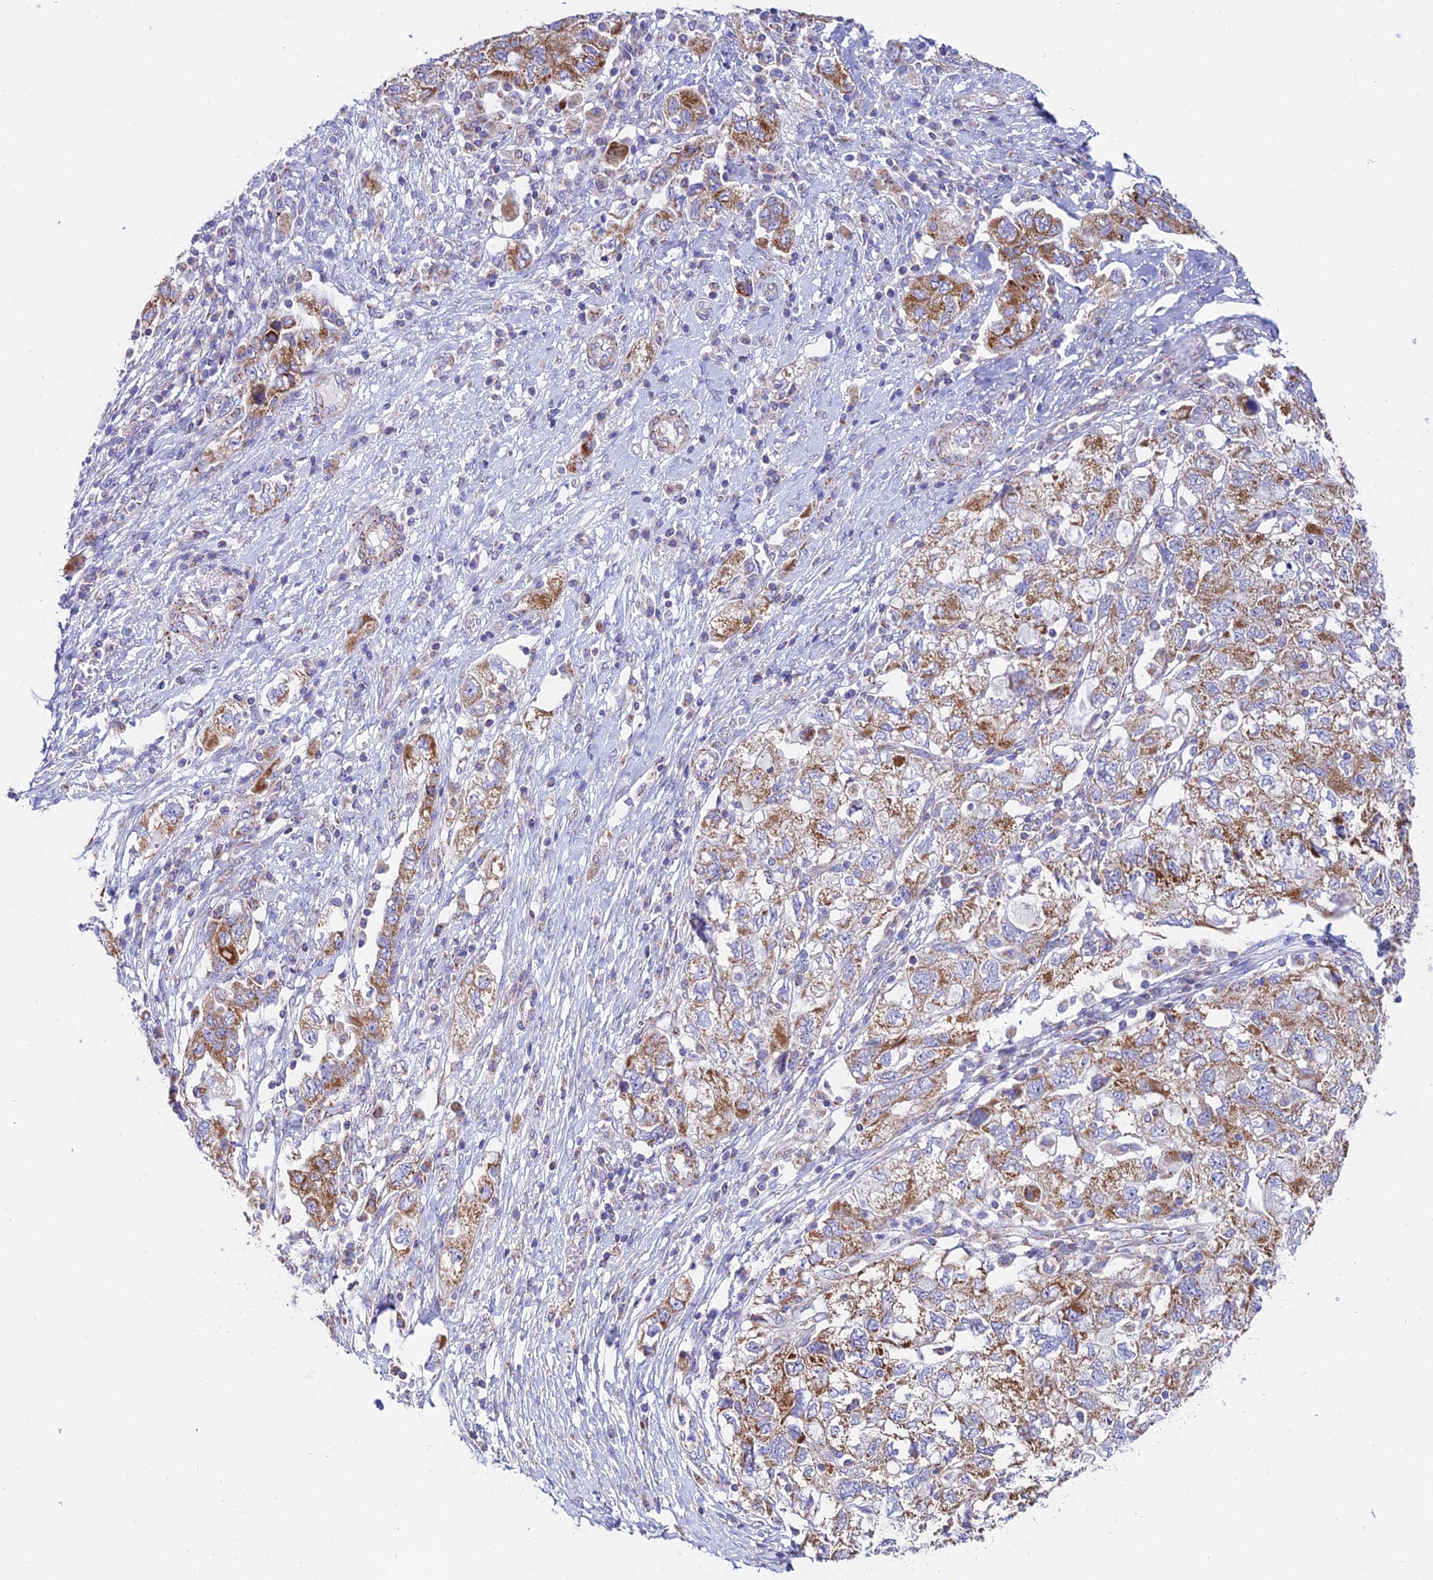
{"staining": {"intensity": "moderate", "quantity": ">75%", "location": "cytoplasmic/membranous"}, "tissue": "ovarian cancer", "cell_type": "Tumor cells", "image_type": "cancer", "snomed": [{"axis": "morphology", "description": "Carcinoma, NOS"}, {"axis": "morphology", "description": "Cystadenocarcinoma, serous, NOS"}, {"axis": "topography", "description": "Ovary"}], "caption": "High-power microscopy captured an immunohistochemistry image of ovarian cancer, revealing moderate cytoplasmic/membranous staining in about >75% of tumor cells.", "gene": "HSDL2", "patient": {"sex": "female", "age": 69}}